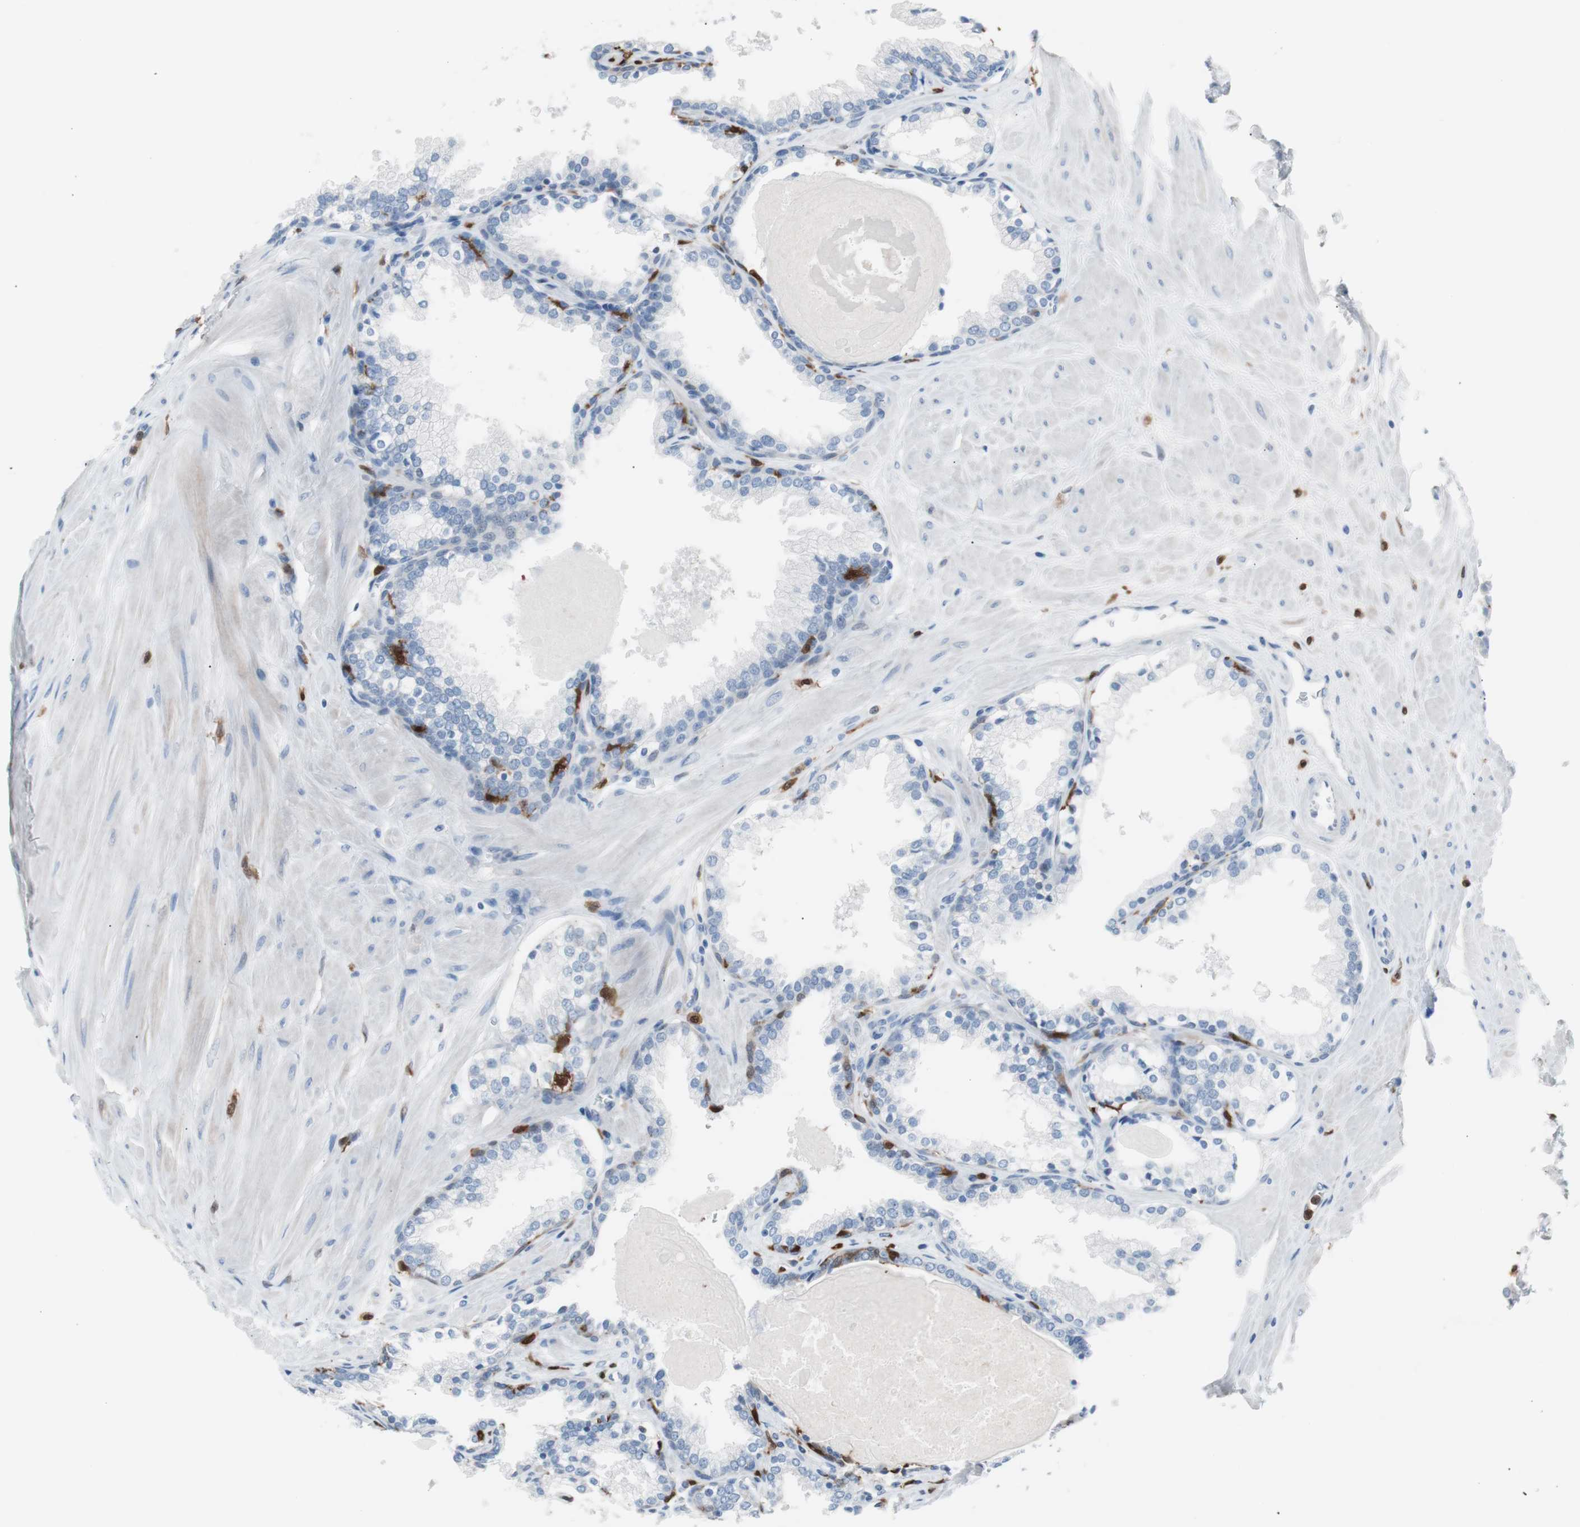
{"staining": {"intensity": "moderate", "quantity": "<25%", "location": "cytoplasmic/membranous,nuclear"}, "tissue": "prostate", "cell_type": "Glandular cells", "image_type": "normal", "snomed": [{"axis": "morphology", "description": "Normal tissue, NOS"}, {"axis": "topography", "description": "Prostate"}], "caption": "Brown immunohistochemical staining in unremarkable prostate demonstrates moderate cytoplasmic/membranous,nuclear positivity in about <25% of glandular cells.", "gene": "IL18", "patient": {"sex": "male", "age": 51}}